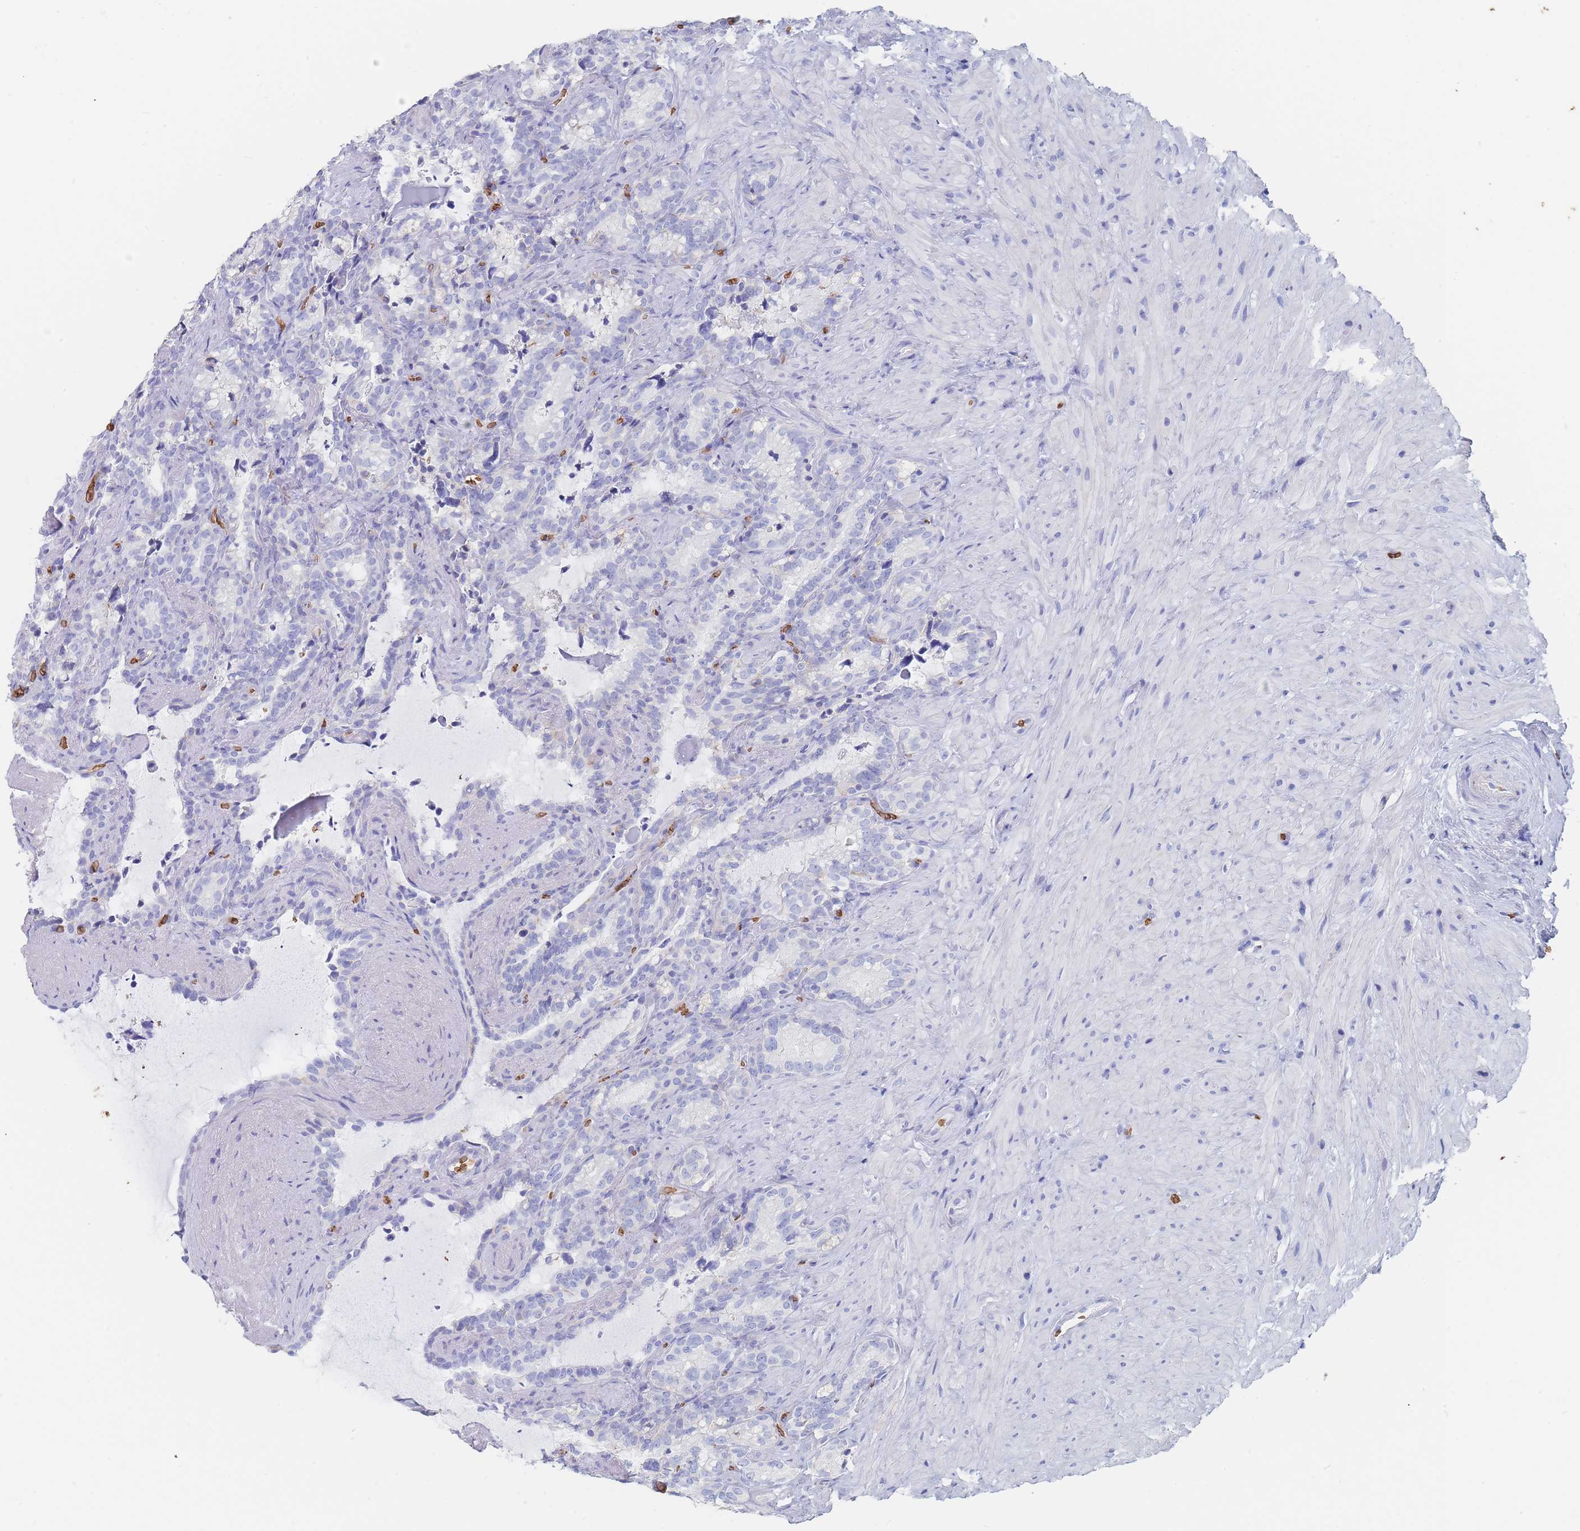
{"staining": {"intensity": "negative", "quantity": "none", "location": "none"}, "tissue": "seminal vesicle", "cell_type": "Glandular cells", "image_type": "normal", "snomed": [{"axis": "morphology", "description": "Normal tissue, NOS"}, {"axis": "topography", "description": "Prostate"}, {"axis": "topography", "description": "Seminal veicle"}], "caption": "This is an IHC micrograph of normal human seminal vesicle. There is no positivity in glandular cells.", "gene": "SLC2A1", "patient": {"sex": "male", "age": 58}}